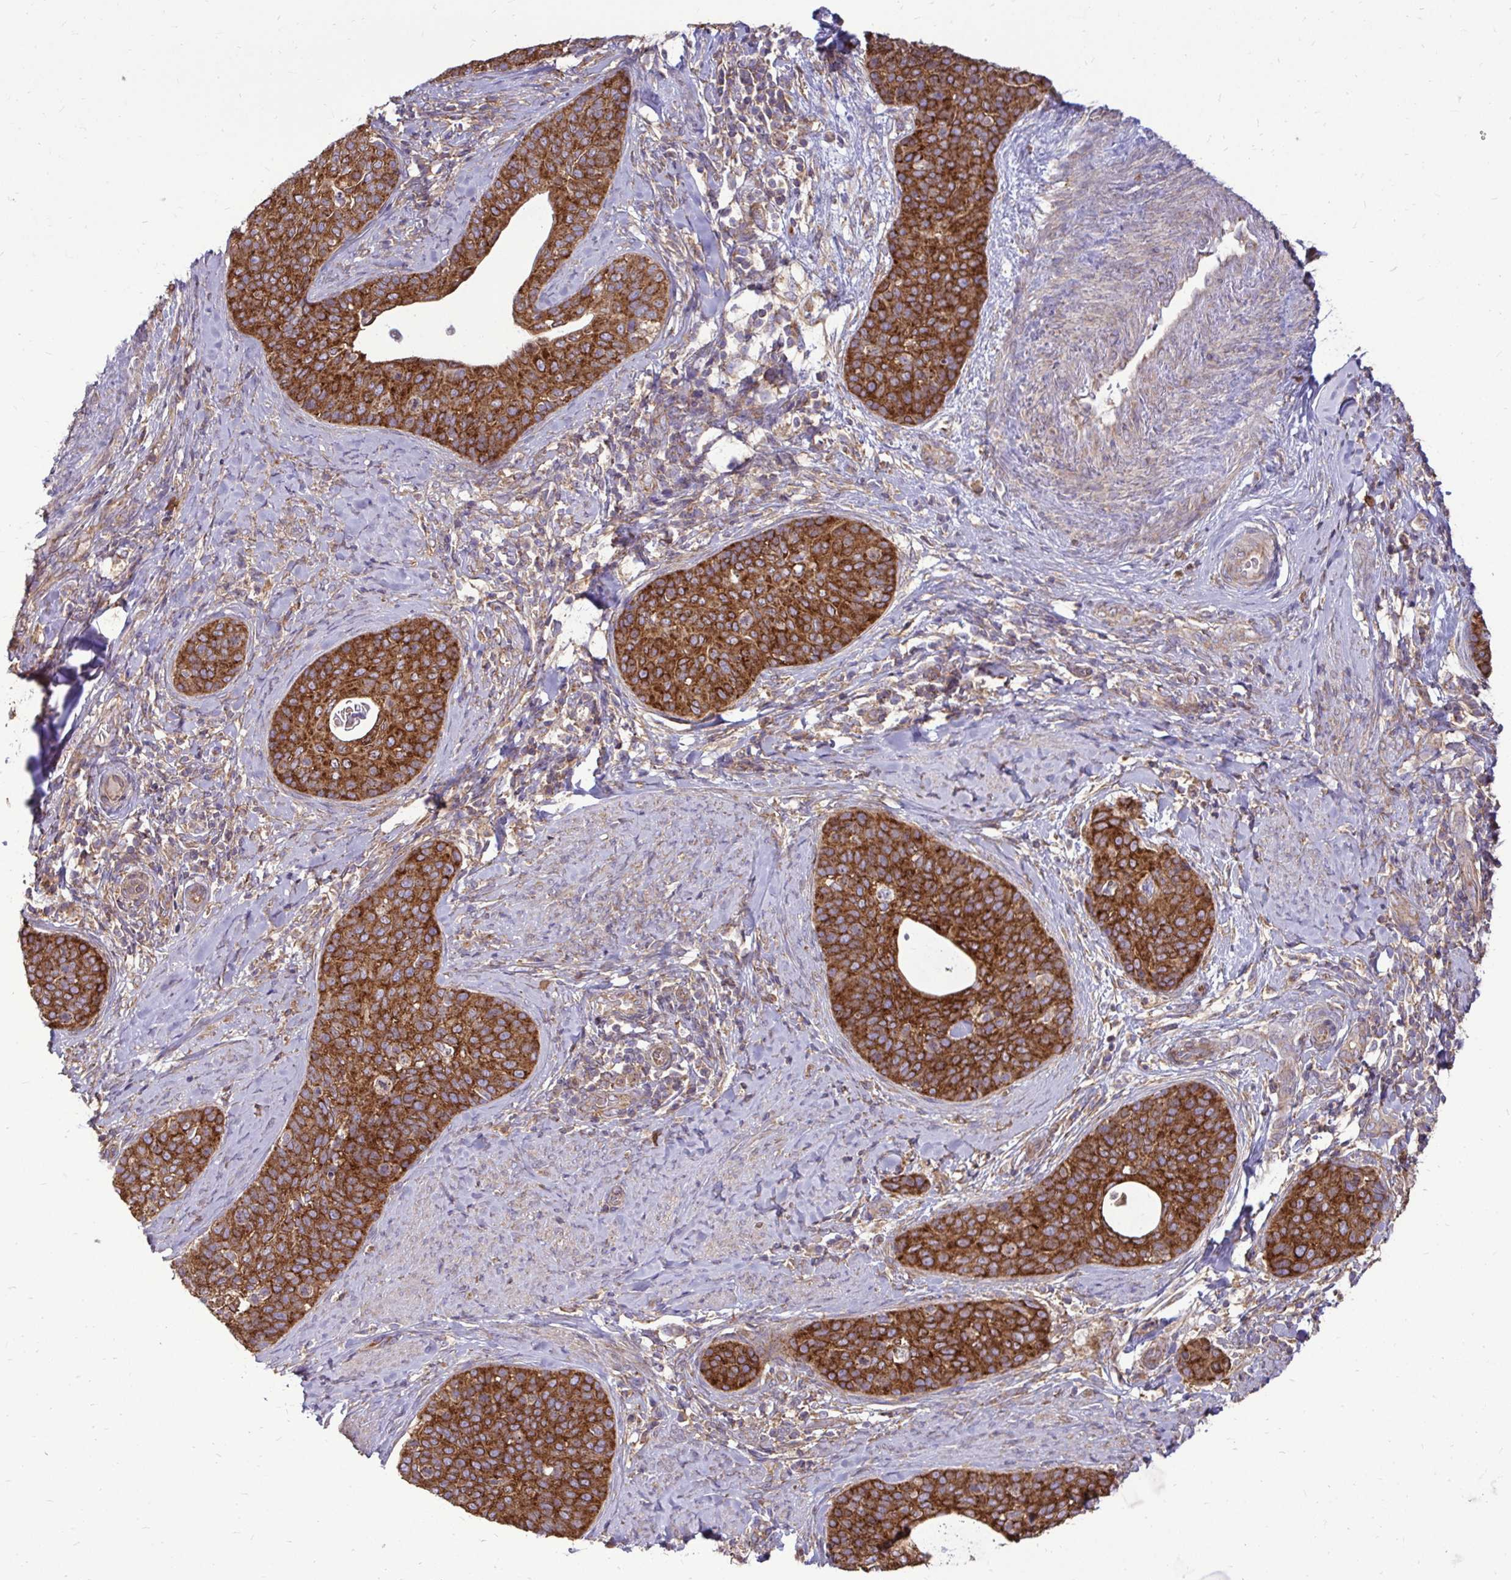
{"staining": {"intensity": "strong", "quantity": ">75%", "location": "cytoplasmic/membranous"}, "tissue": "cervical cancer", "cell_type": "Tumor cells", "image_type": "cancer", "snomed": [{"axis": "morphology", "description": "Squamous cell carcinoma, NOS"}, {"axis": "topography", "description": "Cervix"}], "caption": "Immunohistochemical staining of cervical cancer exhibits high levels of strong cytoplasmic/membranous staining in about >75% of tumor cells.", "gene": "FMR1", "patient": {"sex": "female", "age": 69}}